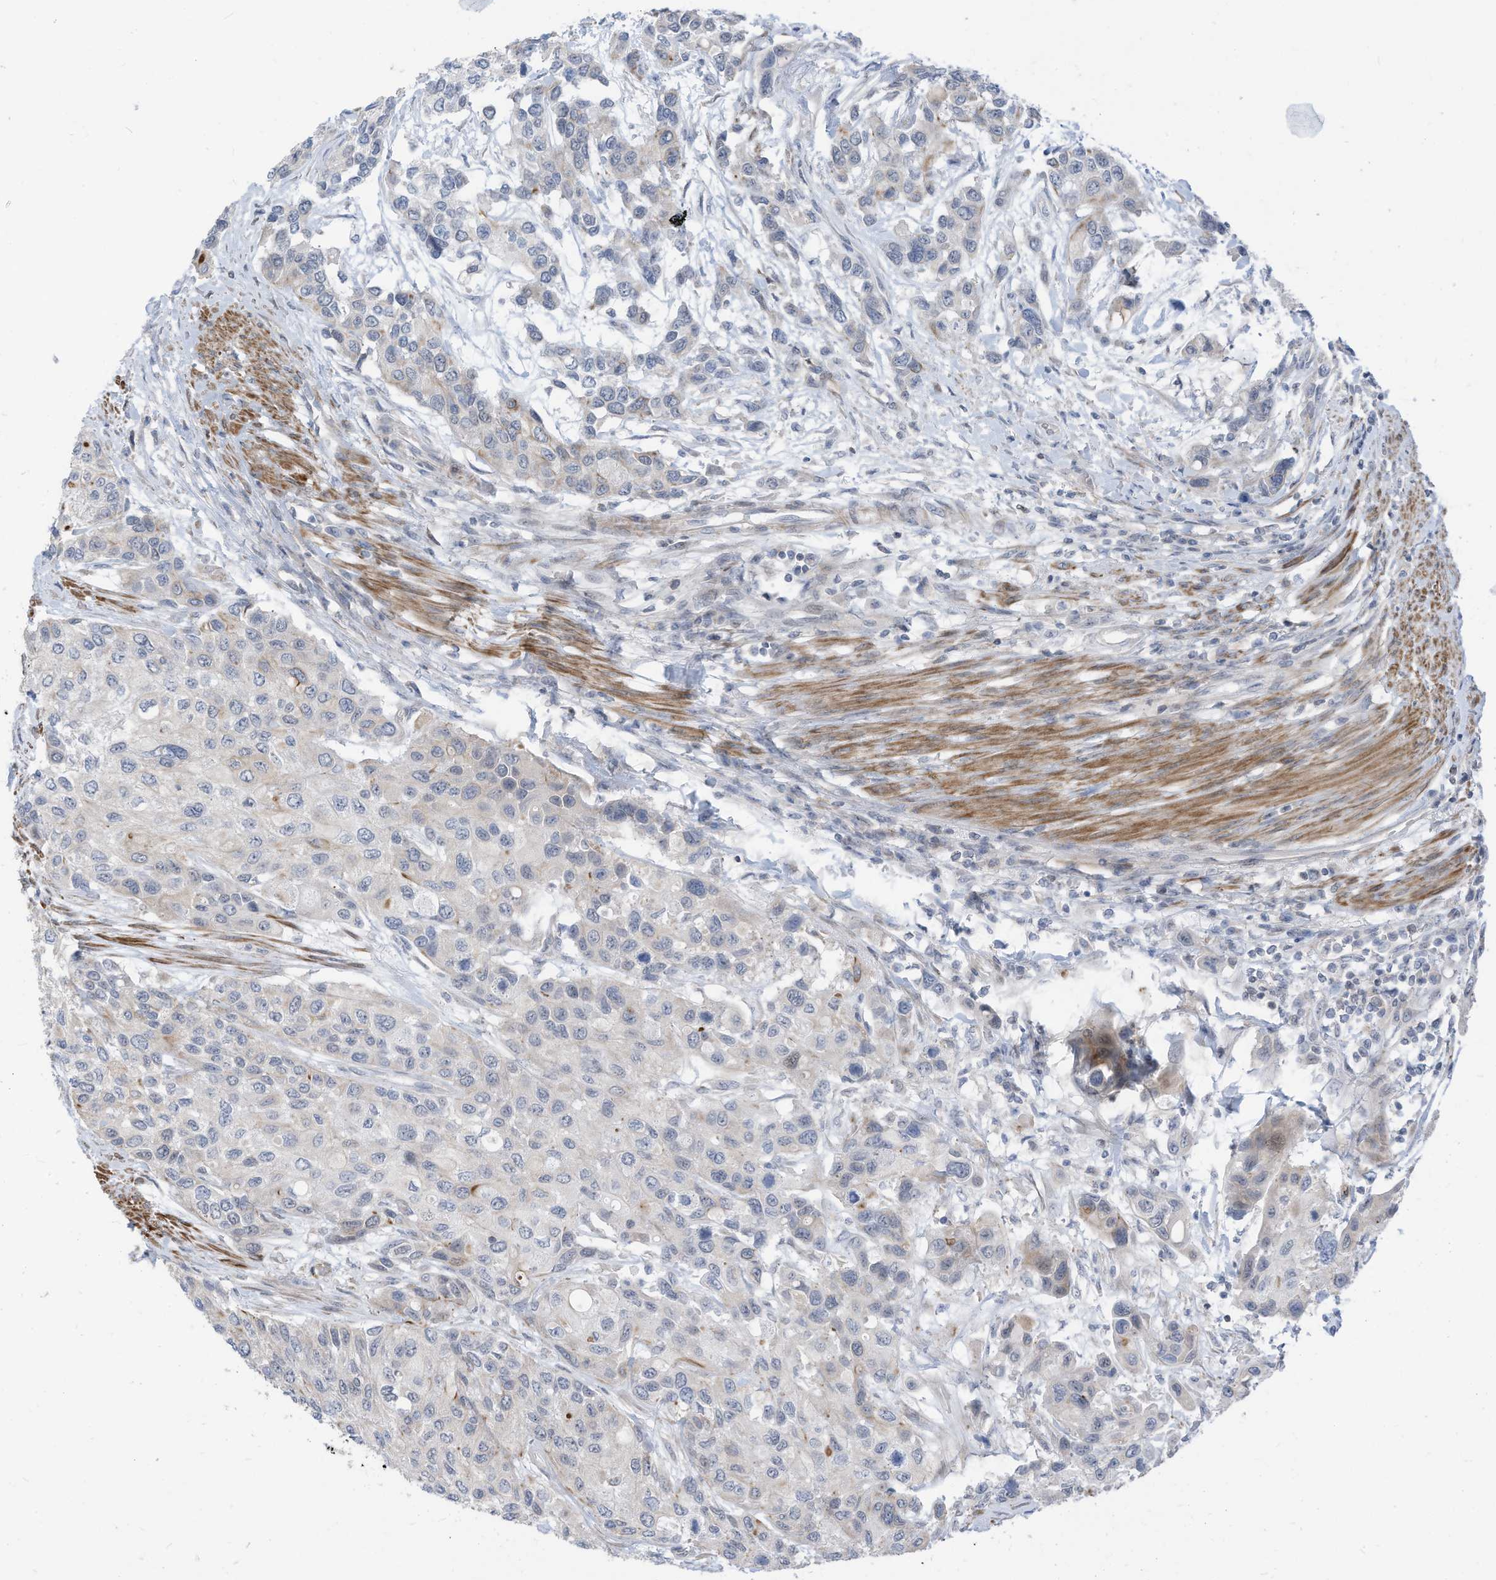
{"staining": {"intensity": "negative", "quantity": "none", "location": "none"}, "tissue": "urothelial cancer", "cell_type": "Tumor cells", "image_type": "cancer", "snomed": [{"axis": "morphology", "description": "Normal tissue, NOS"}, {"axis": "morphology", "description": "Urothelial carcinoma, High grade"}, {"axis": "topography", "description": "Vascular tissue"}, {"axis": "topography", "description": "Urinary bladder"}], "caption": "Immunohistochemistry (IHC) micrograph of neoplastic tissue: human urothelial cancer stained with DAB displays no significant protein expression in tumor cells. The staining was performed using DAB to visualize the protein expression in brown, while the nuclei were stained in blue with hematoxylin (Magnification: 20x).", "gene": "GPATCH3", "patient": {"sex": "female", "age": 56}}